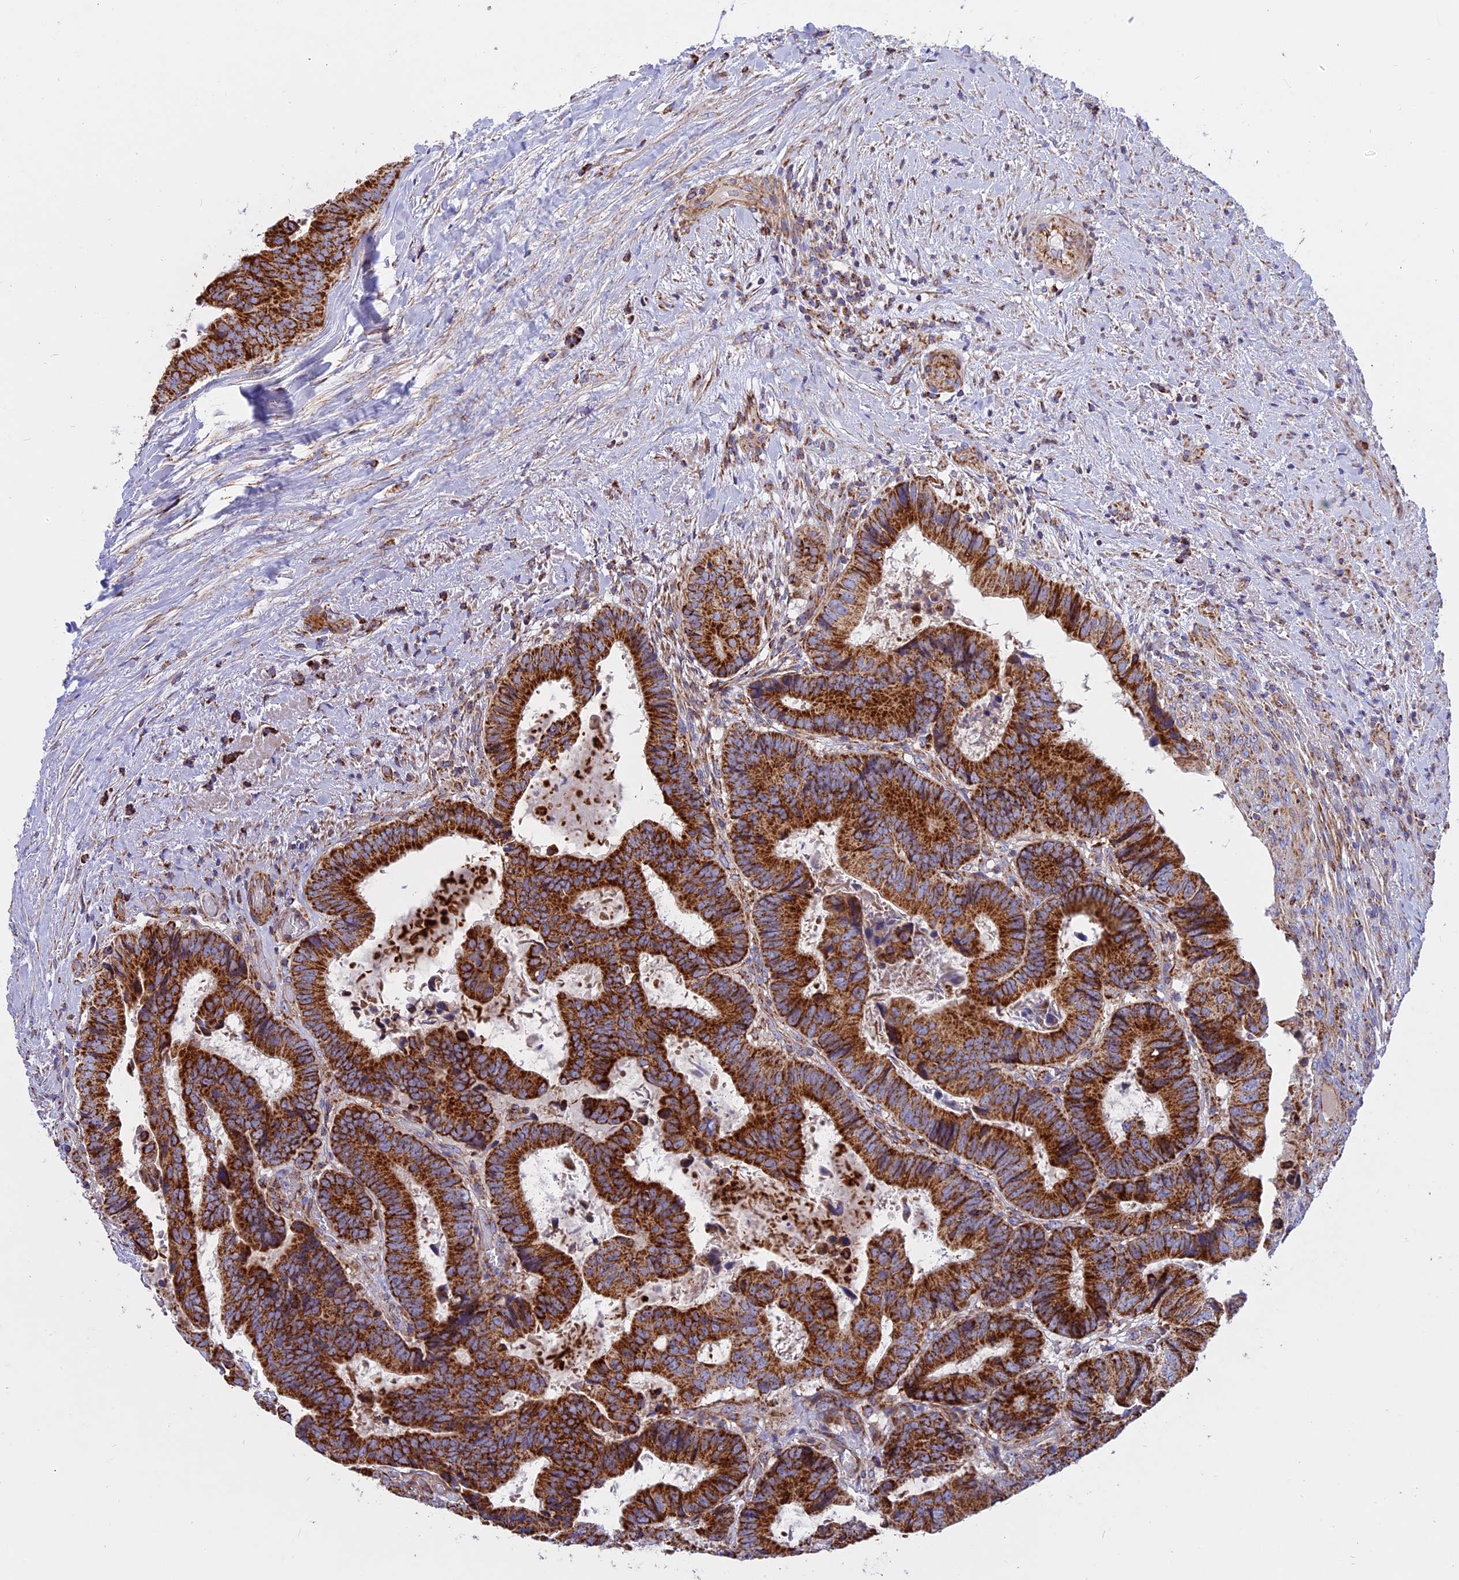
{"staining": {"intensity": "strong", "quantity": ">75%", "location": "cytoplasmic/membranous"}, "tissue": "colorectal cancer", "cell_type": "Tumor cells", "image_type": "cancer", "snomed": [{"axis": "morphology", "description": "Adenocarcinoma, NOS"}, {"axis": "topography", "description": "Colon"}], "caption": "A micrograph of colorectal cancer (adenocarcinoma) stained for a protein displays strong cytoplasmic/membranous brown staining in tumor cells. The protein of interest is shown in brown color, while the nuclei are stained blue.", "gene": "UQCRB", "patient": {"sex": "male", "age": 85}}